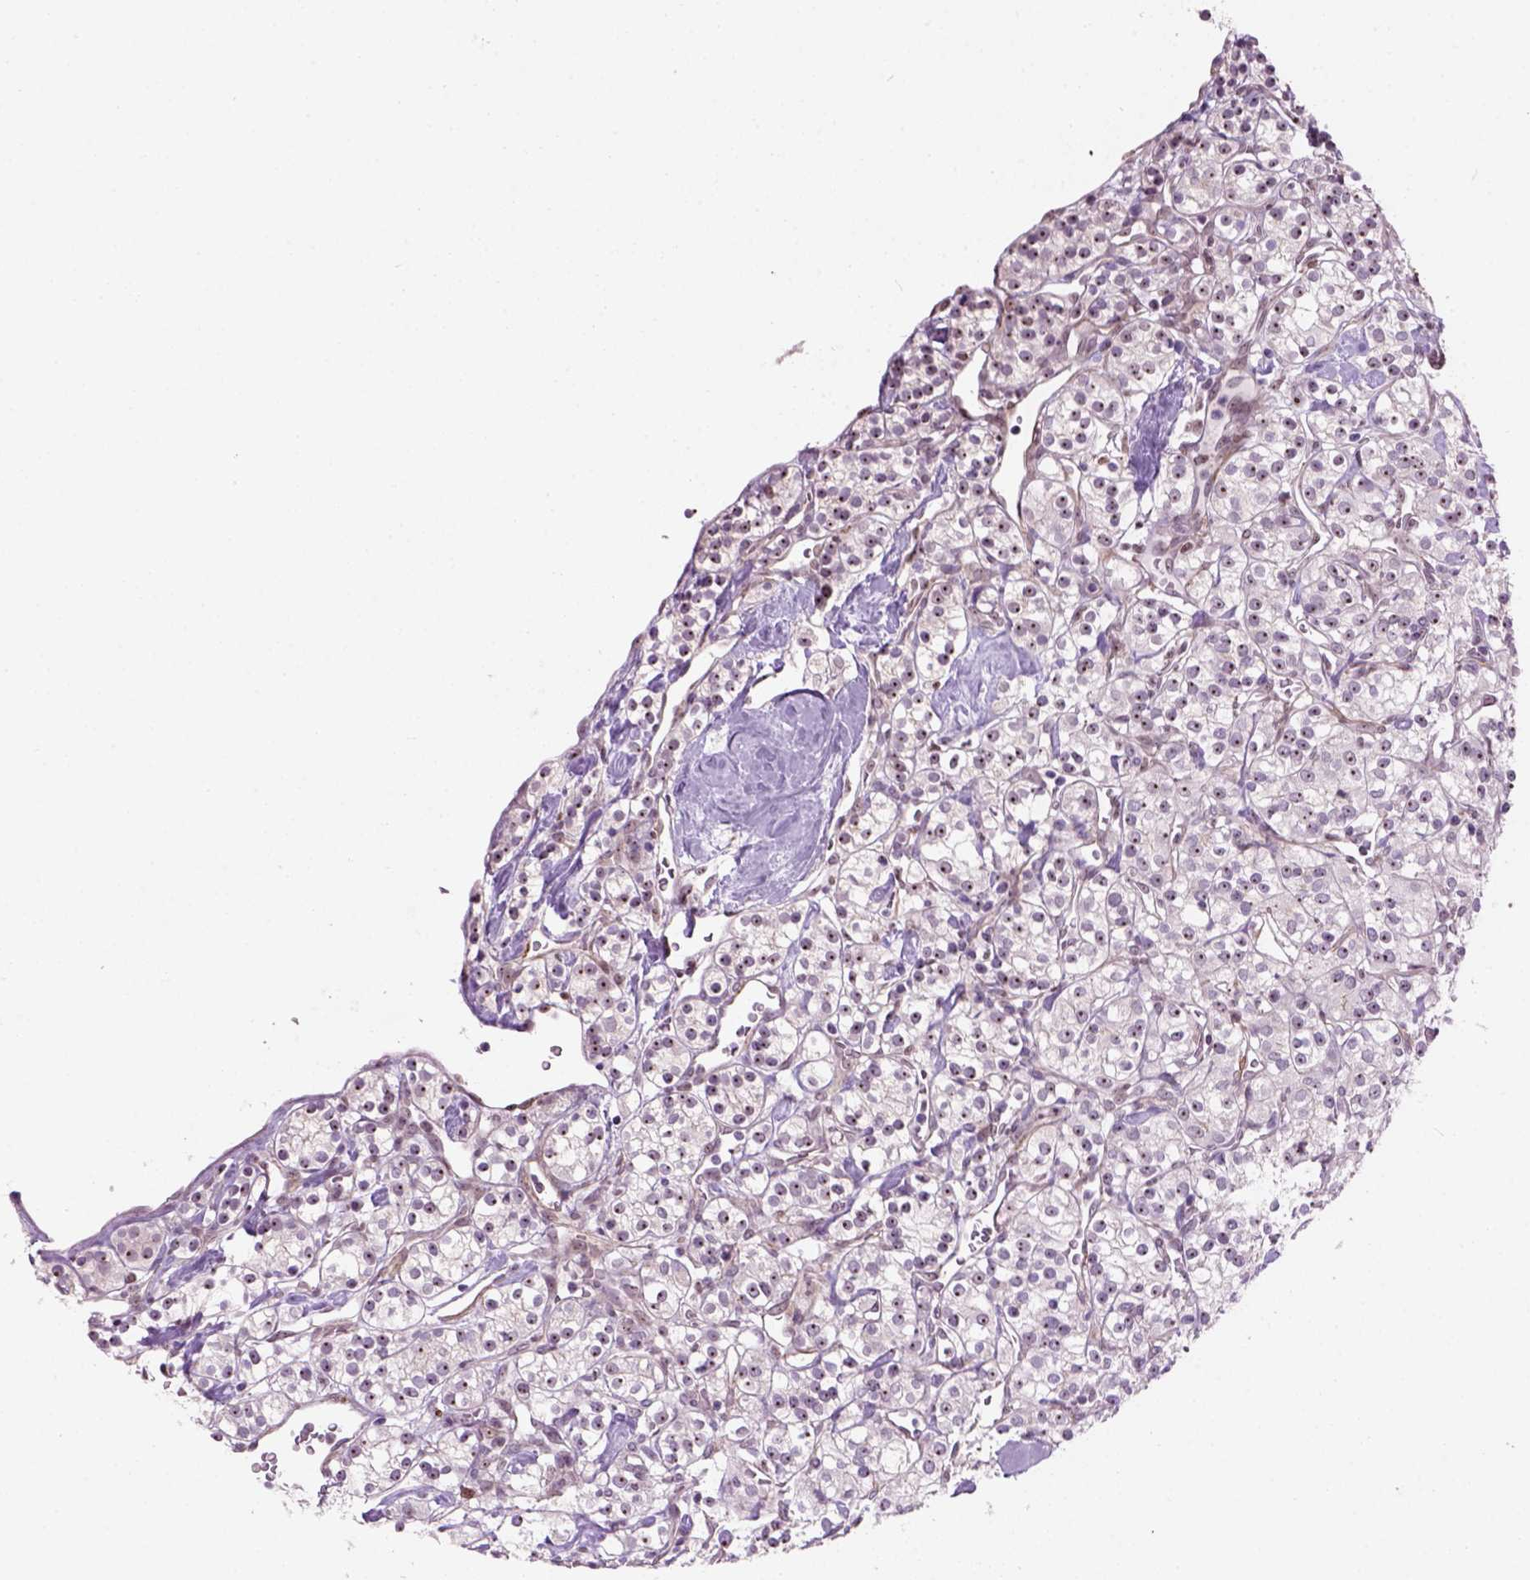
{"staining": {"intensity": "moderate", "quantity": ">75%", "location": "nuclear"}, "tissue": "renal cancer", "cell_type": "Tumor cells", "image_type": "cancer", "snomed": [{"axis": "morphology", "description": "Adenocarcinoma, NOS"}, {"axis": "topography", "description": "Kidney"}], "caption": "High-magnification brightfield microscopy of renal cancer (adenocarcinoma) stained with DAB (3,3'-diaminobenzidine) (brown) and counterstained with hematoxylin (blue). tumor cells exhibit moderate nuclear positivity is seen in about>75% of cells.", "gene": "RRS1", "patient": {"sex": "male", "age": 77}}